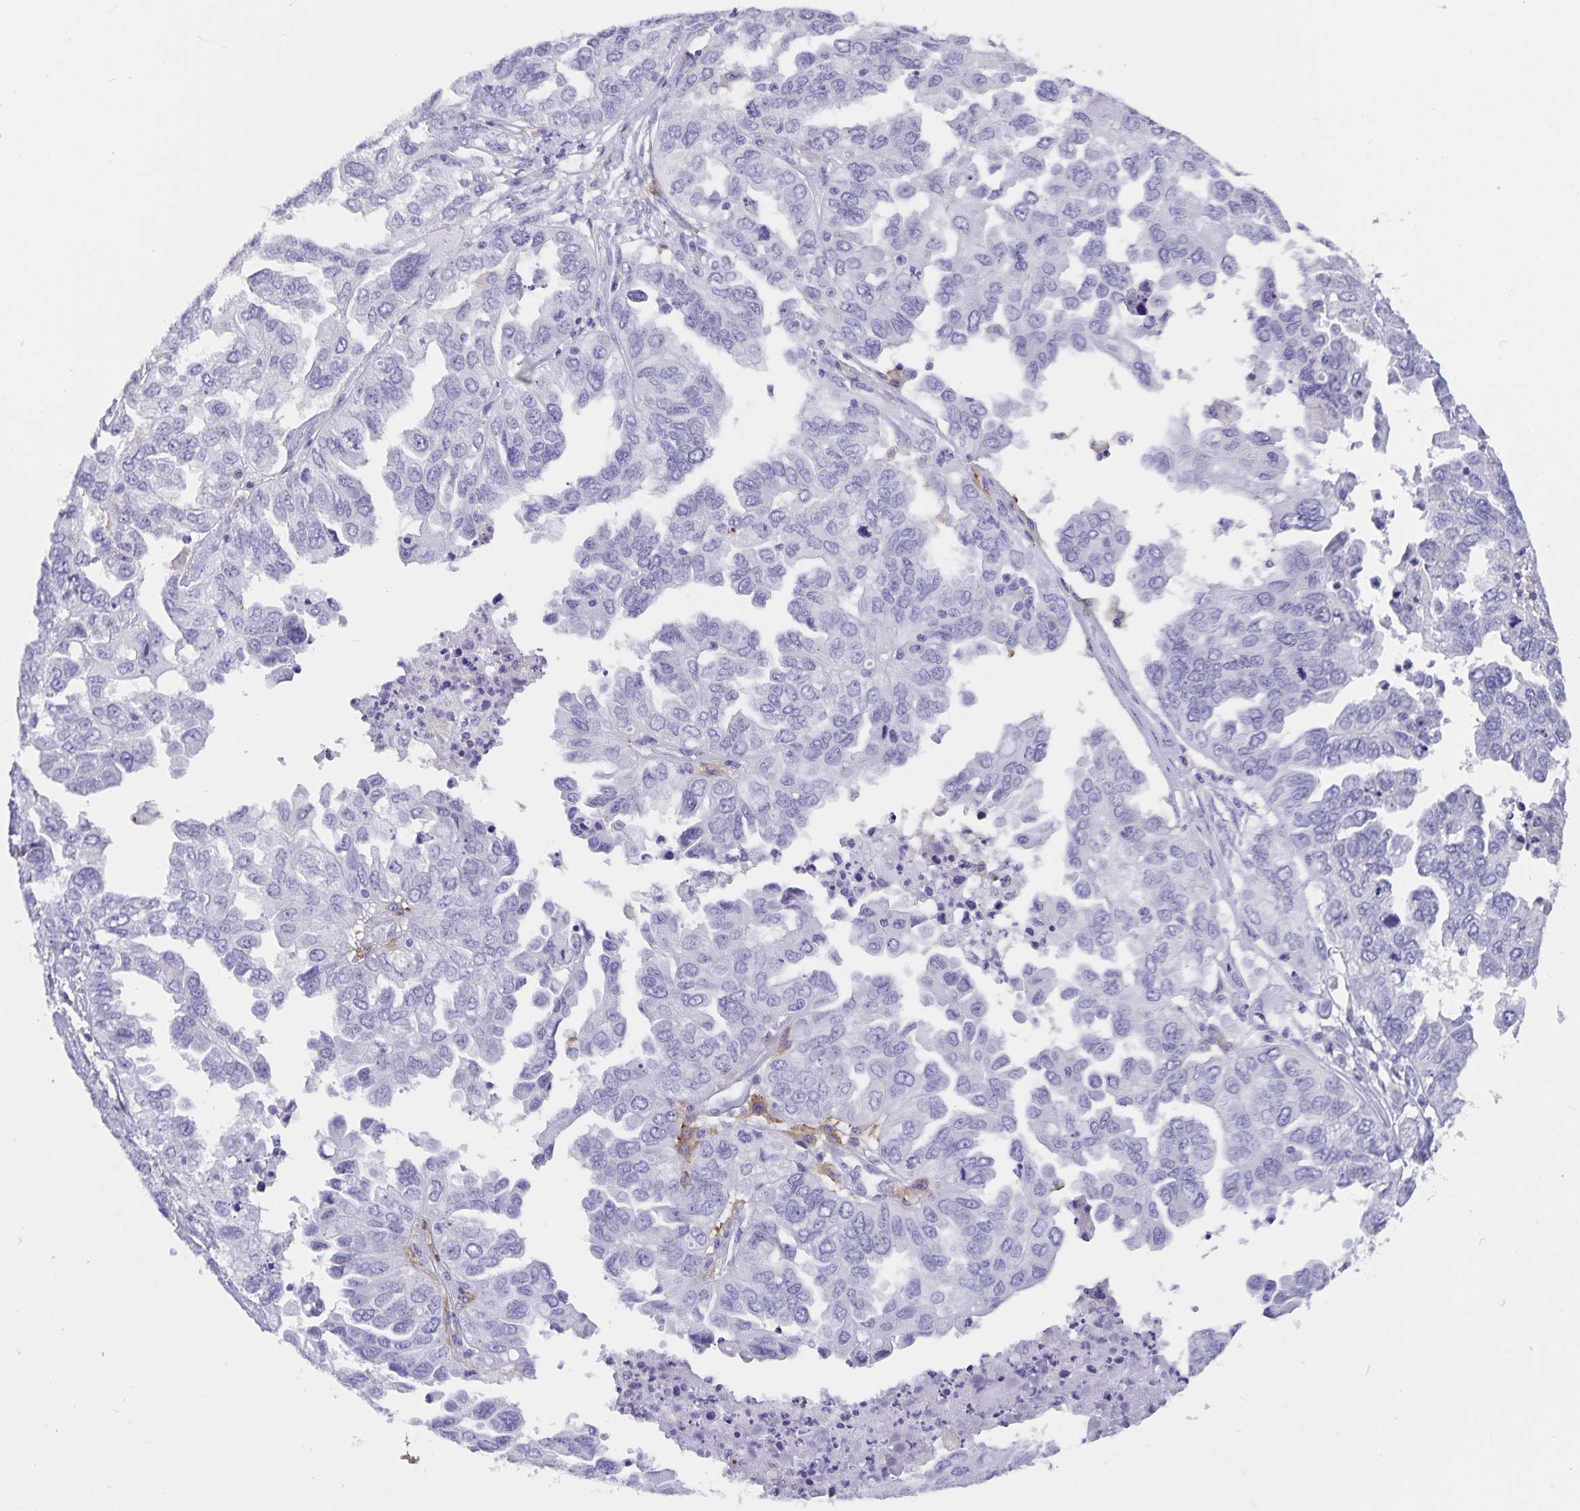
{"staining": {"intensity": "negative", "quantity": "none", "location": "none"}, "tissue": "ovarian cancer", "cell_type": "Tumor cells", "image_type": "cancer", "snomed": [{"axis": "morphology", "description": "Cystadenocarcinoma, serous, NOS"}, {"axis": "topography", "description": "Ovary"}], "caption": "Protein analysis of serous cystadenocarcinoma (ovarian) demonstrates no significant staining in tumor cells.", "gene": "PLAC1", "patient": {"sex": "female", "age": 53}}